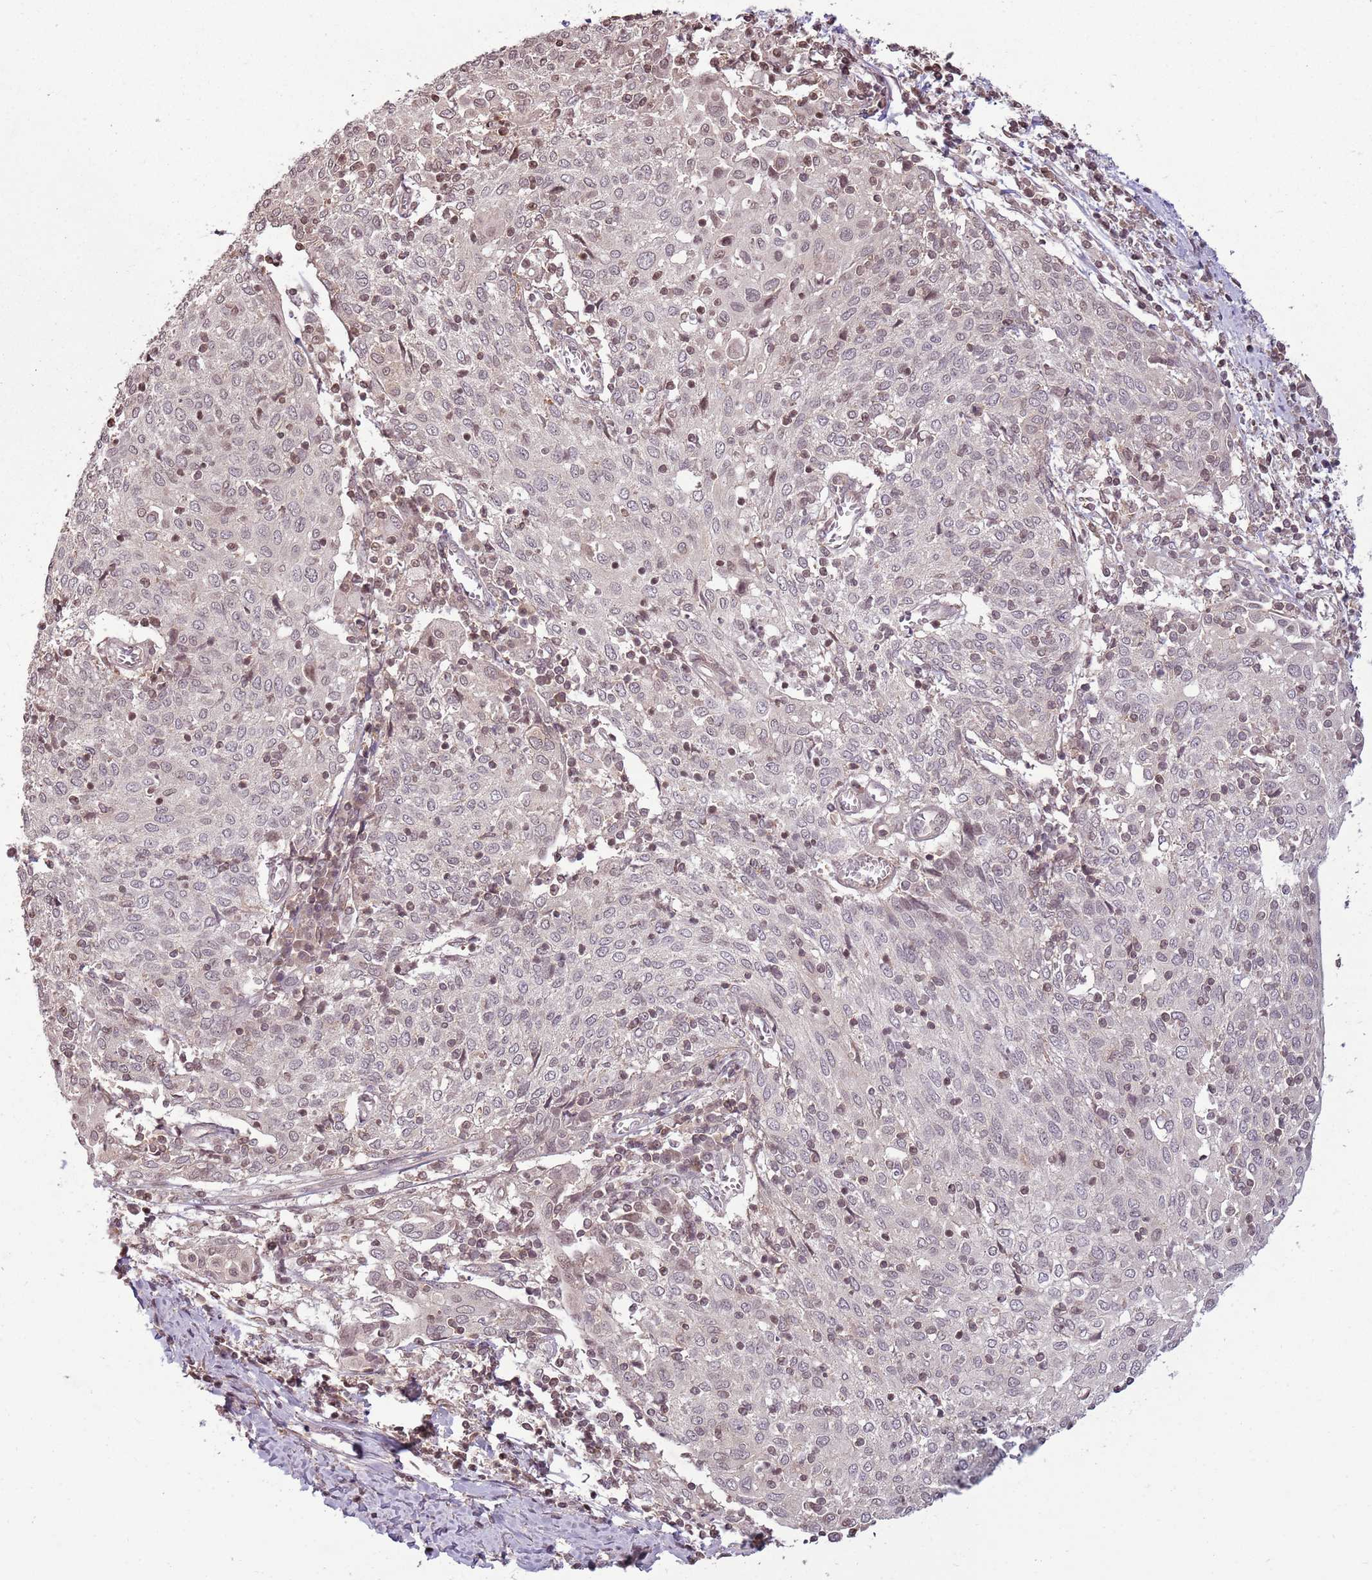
{"staining": {"intensity": "weak", "quantity": "25%-75%", "location": "nuclear"}, "tissue": "cervical cancer", "cell_type": "Tumor cells", "image_type": "cancer", "snomed": [{"axis": "morphology", "description": "Squamous cell carcinoma, NOS"}, {"axis": "topography", "description": "Cervix"}], "caption": "Immunohistochemical staining of cervical cancer reveals low levels of weak nuclear protein staining in about 25%-75% of tumor cells.", "gene": "CAPN9", "patient": {"sex": "female", "age": 52}}